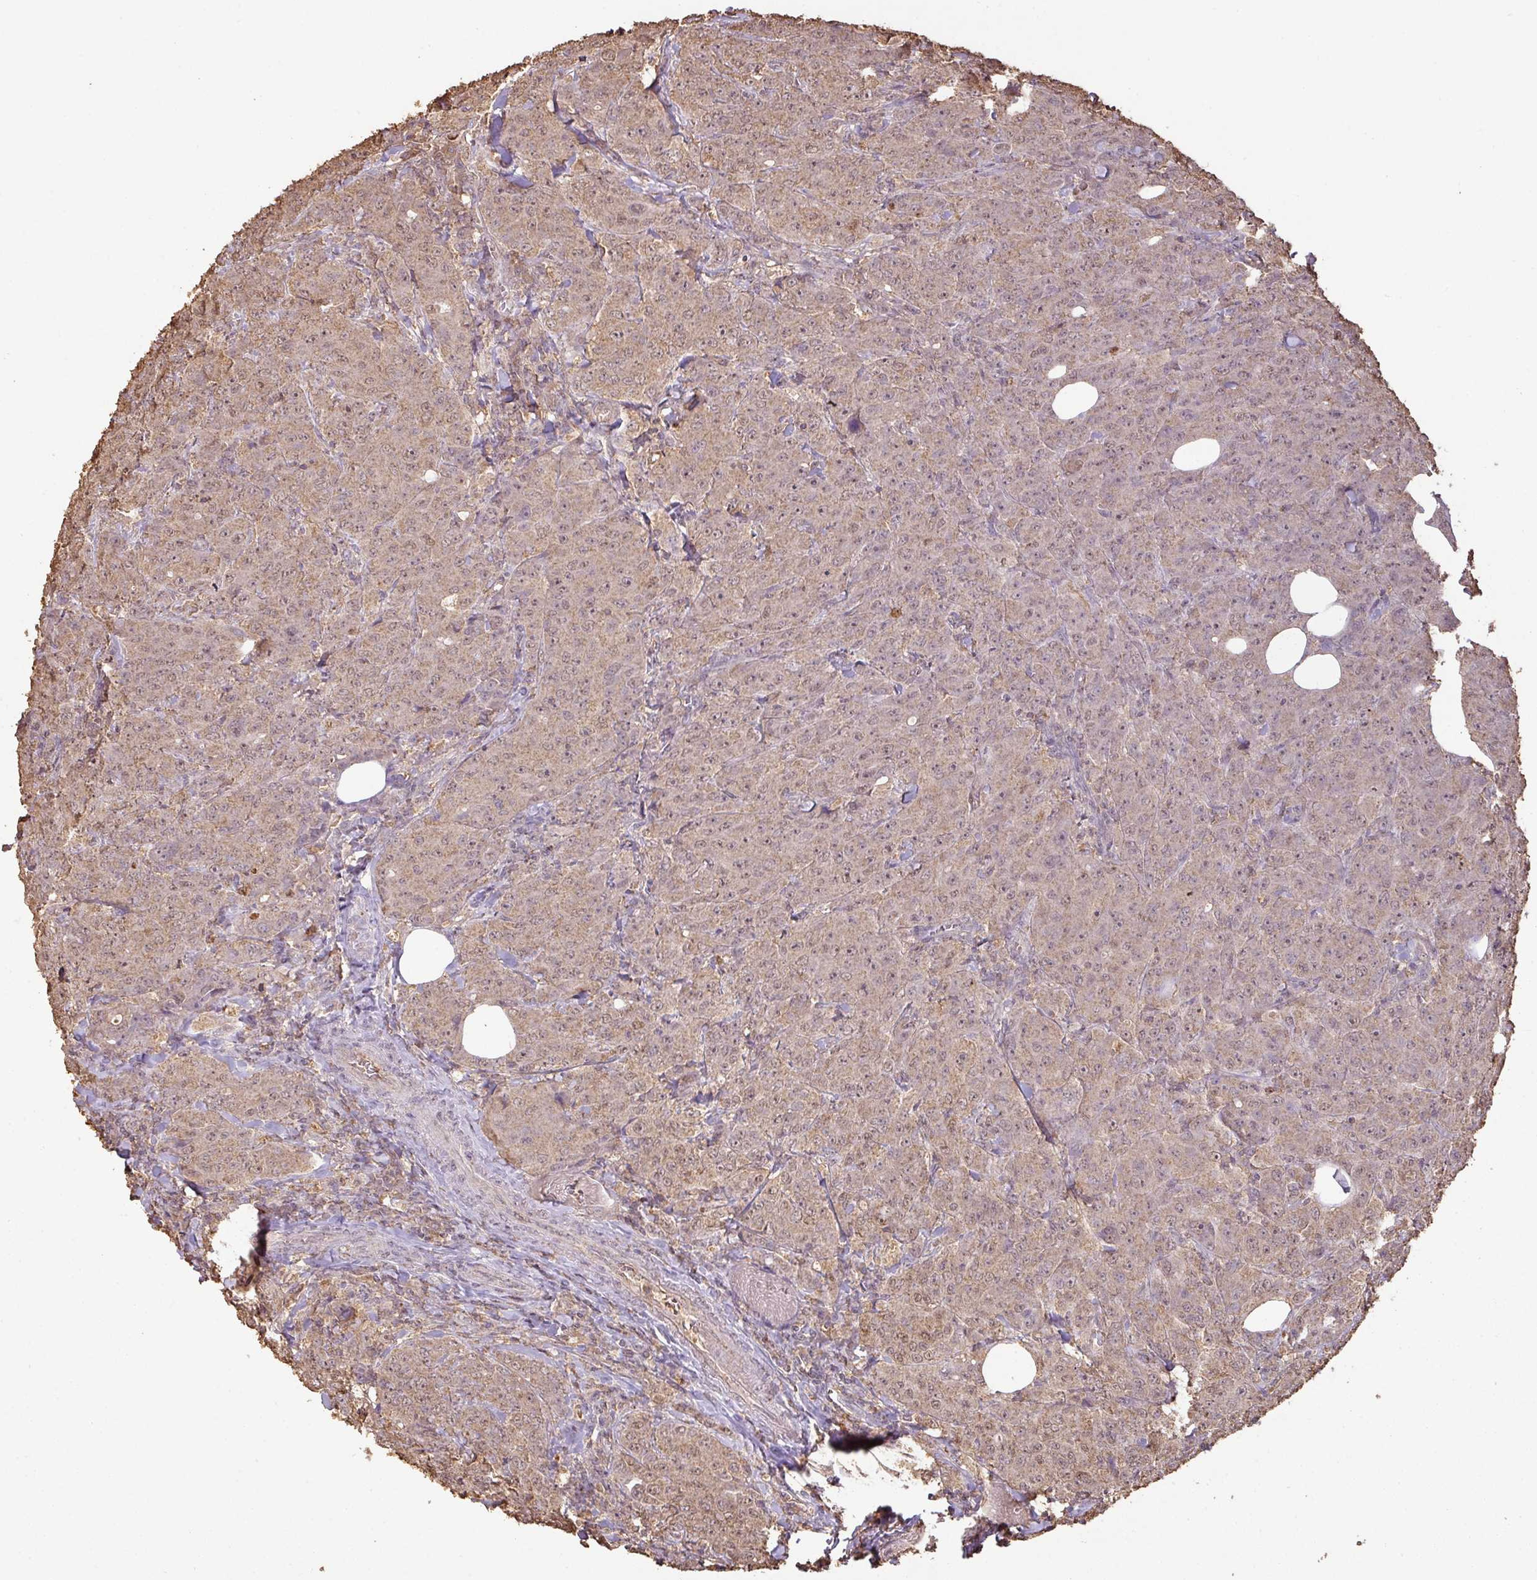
{"staining": {"intensity": "weak", "quantity": "25%-75%", "location": "cytoplasmic/membranous,nuclear"}, "tissue": "breast cancer", "cell_type": "Tumor cells", "image_type": "cancer", "snomed": [{"axis": "morphology", "description": "Duct carcinoma"}, {"axis": "topography", "description": "Breast"}], "caption": "Protein analysis of breast cancer (infiltrating ductal carcinoma) tissue exhibits weak cytoplasmic/membranous and nuclear positivity in approximately 25%-75% of tumor cells.", "gene": "ATAT1", "patient": {"sex": "female", "age": 43}}